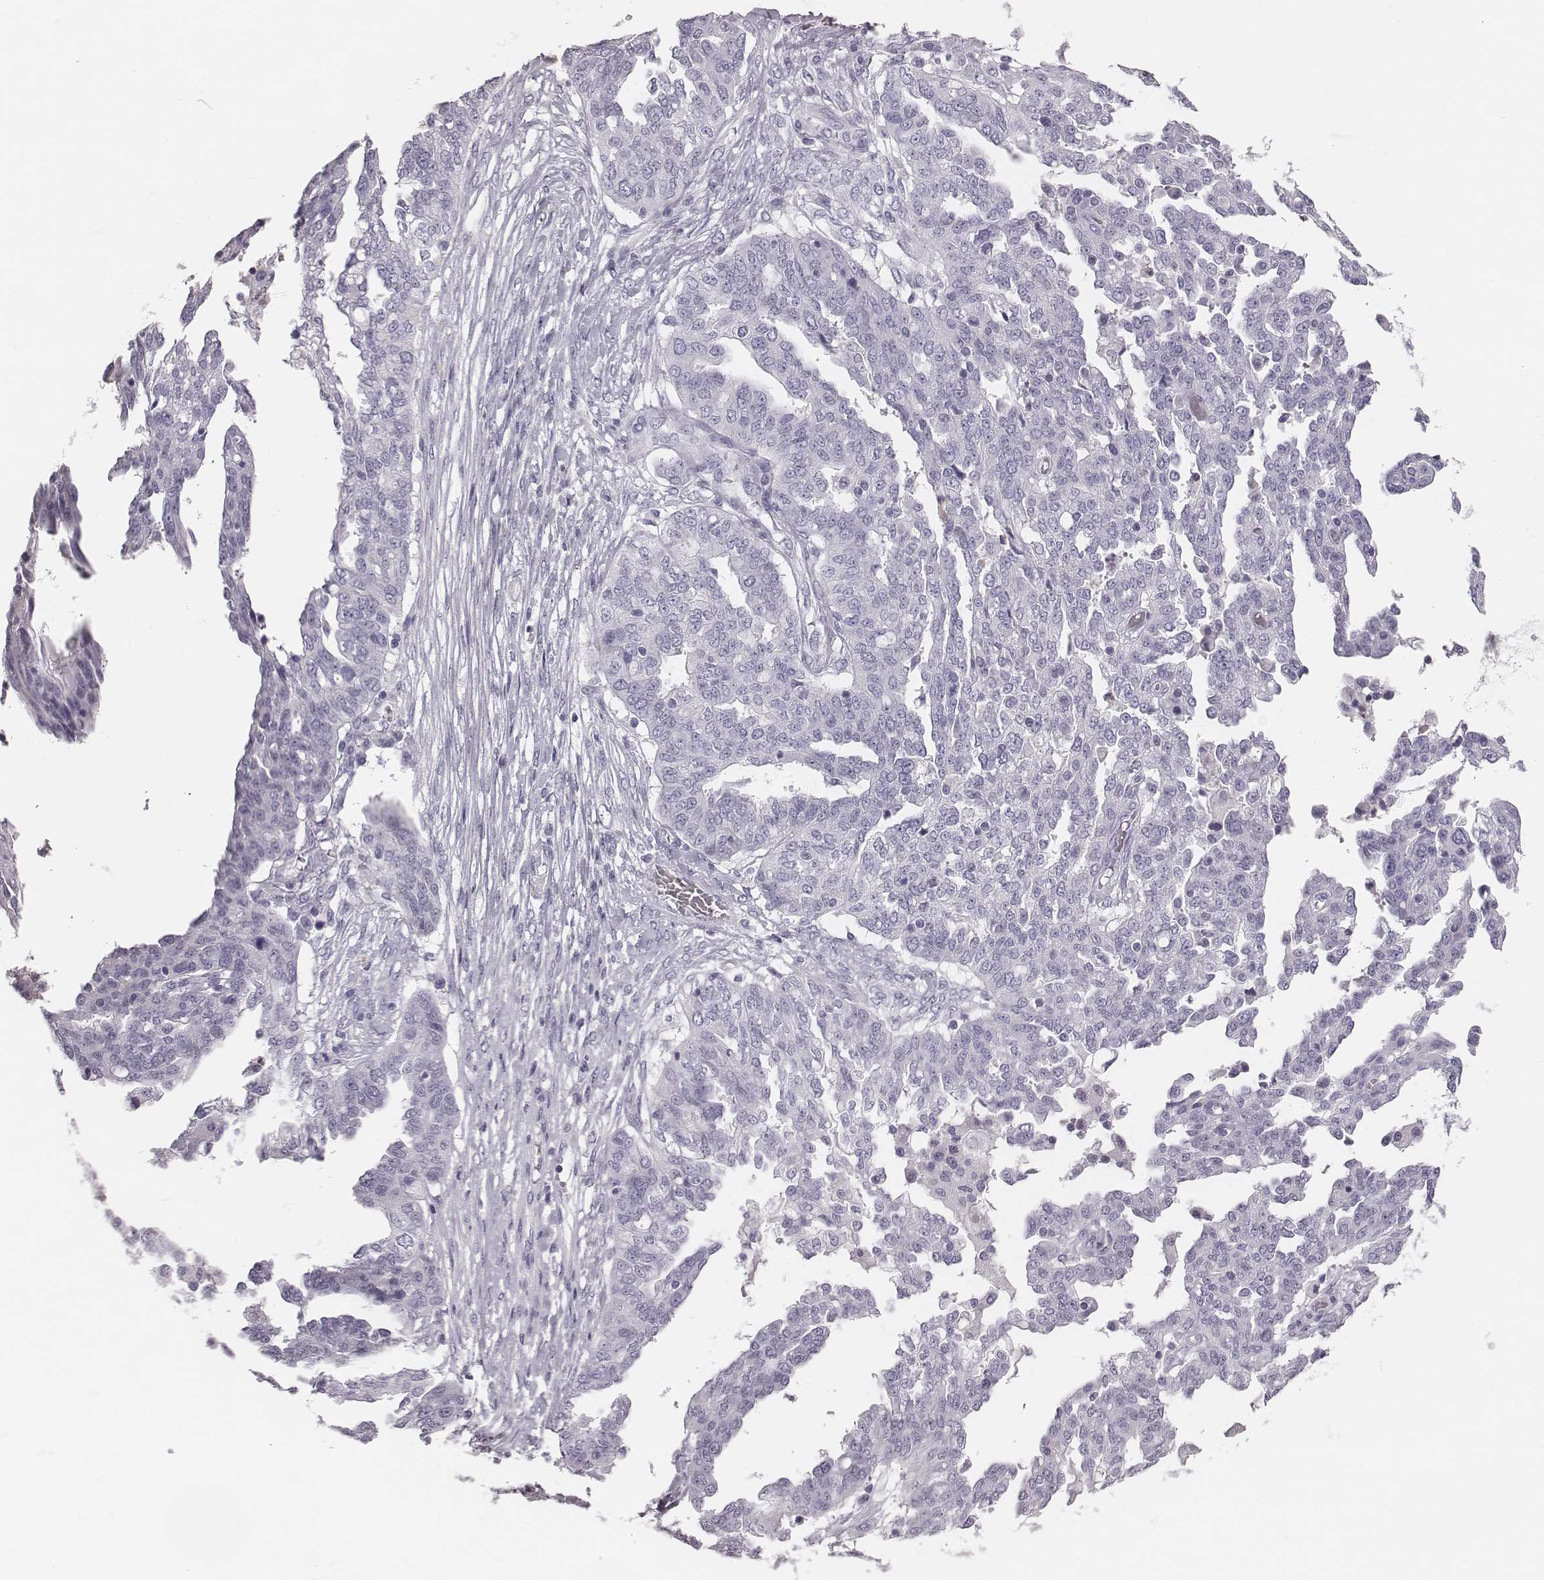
{"staining": {"intensity": "negative", "quantity": "none", "location": "none"}, "tissue": "ovarian cancer", "cell_type": "Tumor cells", "image_type": "cancer", "snomed": [{"axis": "morphology", "description": "Cystadenocarcinoma, serous, NOS"}, {"axis": "topography", "description": "Ovary"}], "caption": "A photomicrograph of human ovarian cancer (serous cystadenocarcinoma) is negative for staining in tumor cells.", "gene": "CSH1", "patient": {"sex": "female", "age": 67}}